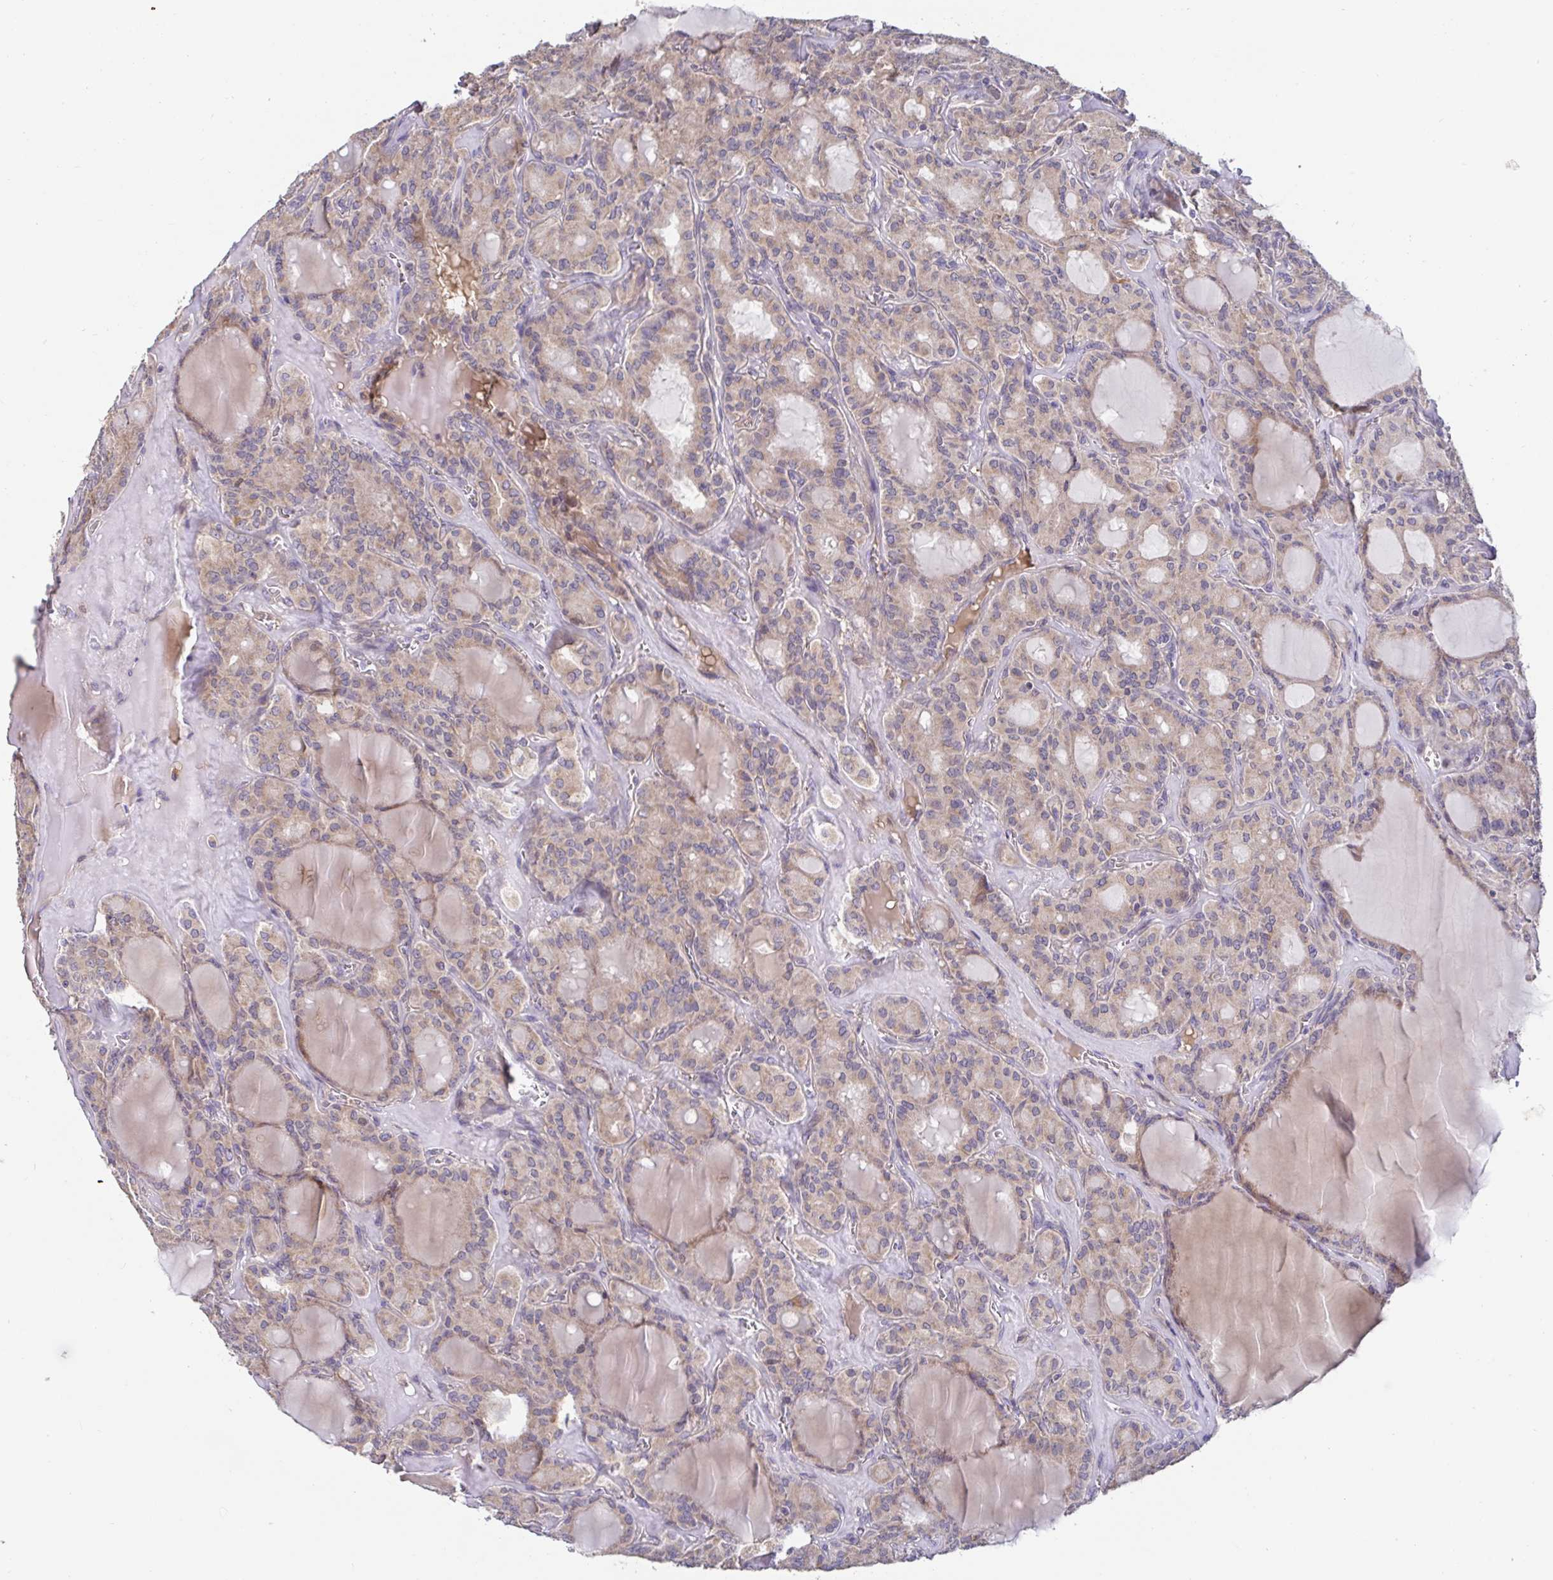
{"staining": {"intensity": "weak", "quantity": "25%-75%", "location": "cytoplasmic/membranous"}, "tissue": "thyroid cancer", "cell_type": "Tumor cells", "image_type": "cancer", "snomed": [{"axis": "morphology", "description": "Papillary adenocarcinoma, NOS"}, {"axis": "topography", "description": "Thyroid gland"}], "caption": "Thyroid papillary adenocarcinoma tissue shows weak cytoplasmic/membranous expression in about 25%-75% of tumor cells, visualized by immunohistochemistry.", "gene": "LARP1", "patient": {"sex": "male", "age": 87}}